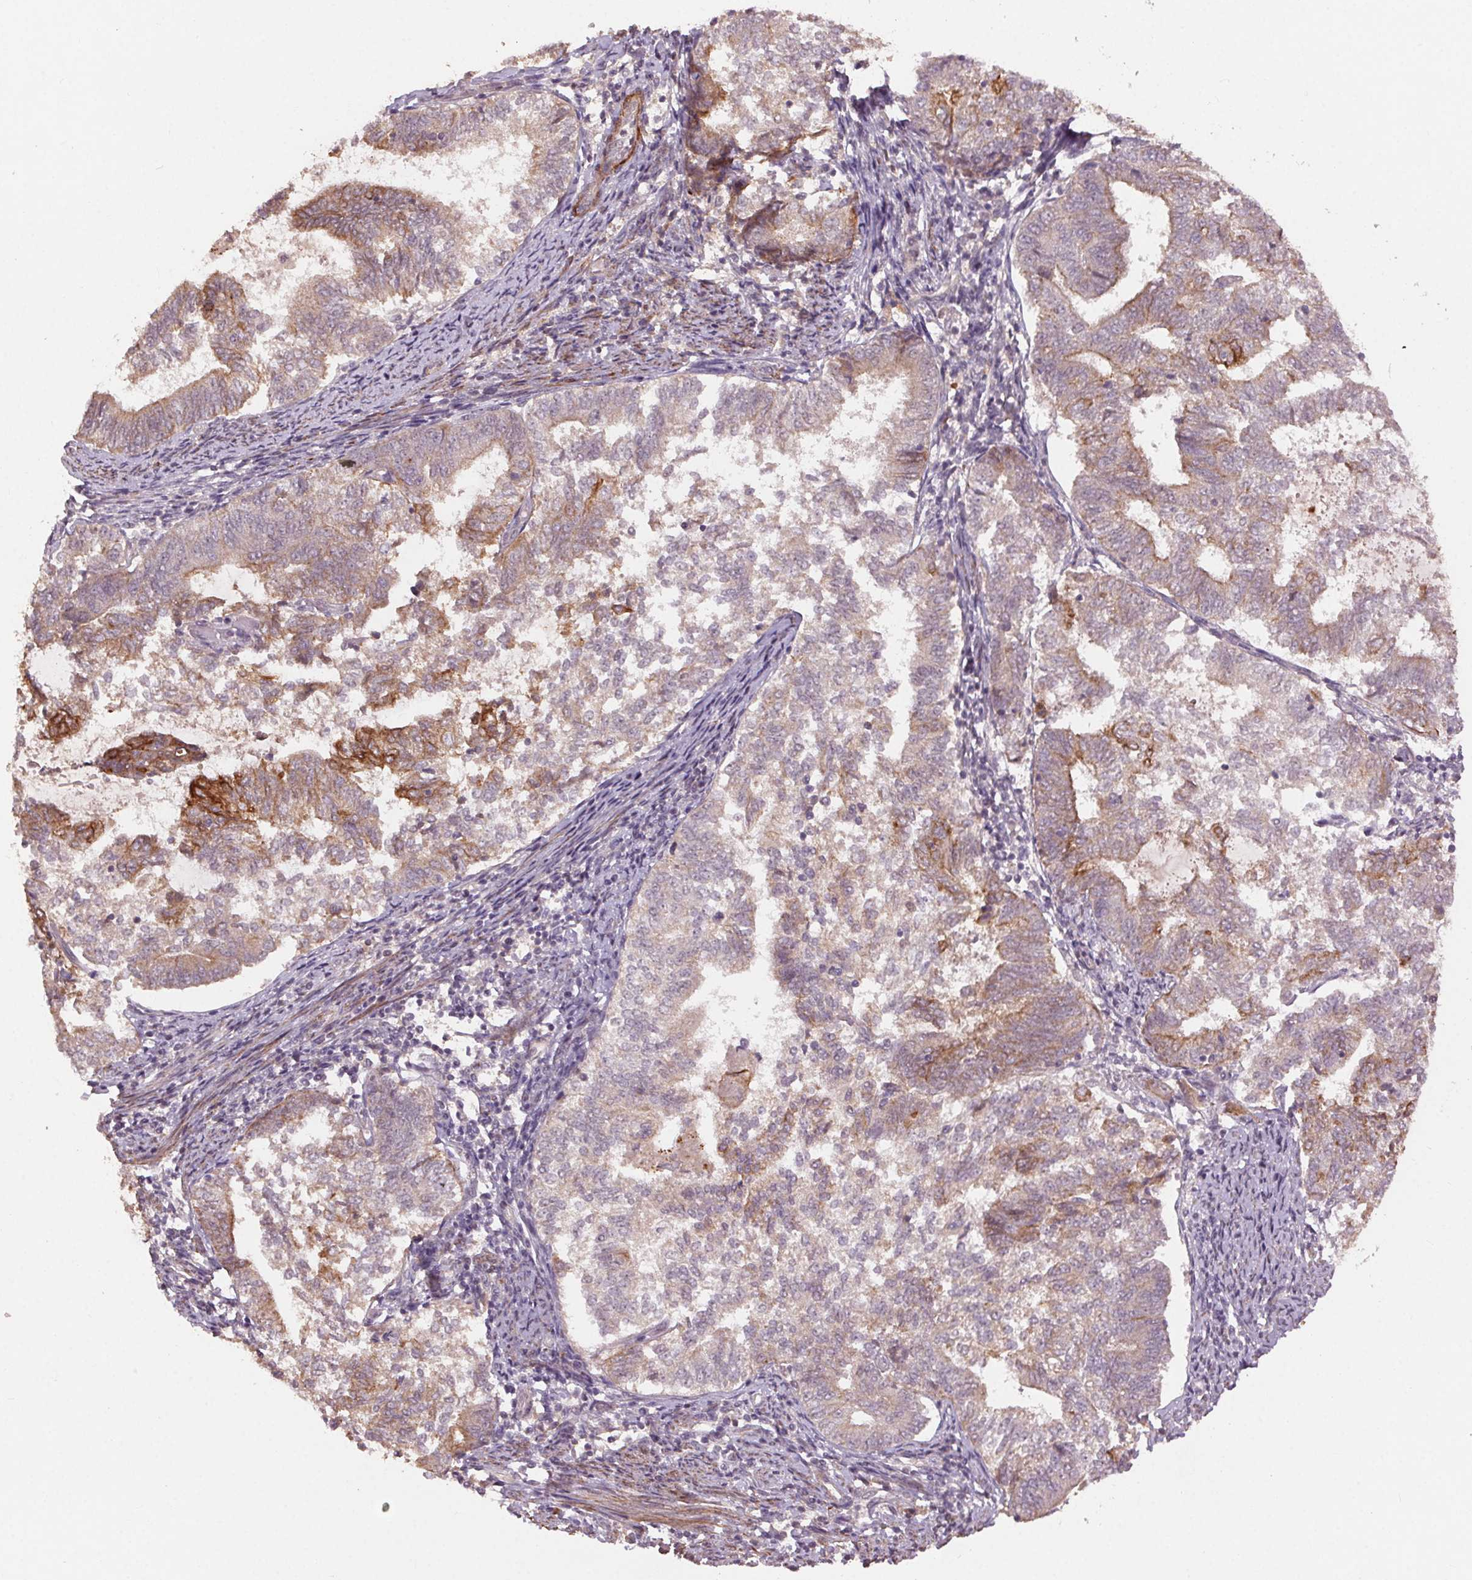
{"staining": {"intensity": "moderate", "quantity": "25%-75%", "location": "cytoplasmic/membranous"}, "tissue": "endometrial cancer", "cell_type": "Tumor cells", "image_type": "cancer", "snomed": [{"axis": "morphology", "description": "Adenocarcinoma, NOS"}, {"axis": "topography", "description": "Endometrium"}], "caption": "Endometrial cancer stained with DAB (3,3'-diaminobenzidine) IHC exhibits medium levels of moderate cytoplasmic/membranous expression in about 25%-75% of tumor cells.", "gene": "SMLR1", "patient": {"sex": "female", "age": 65}}